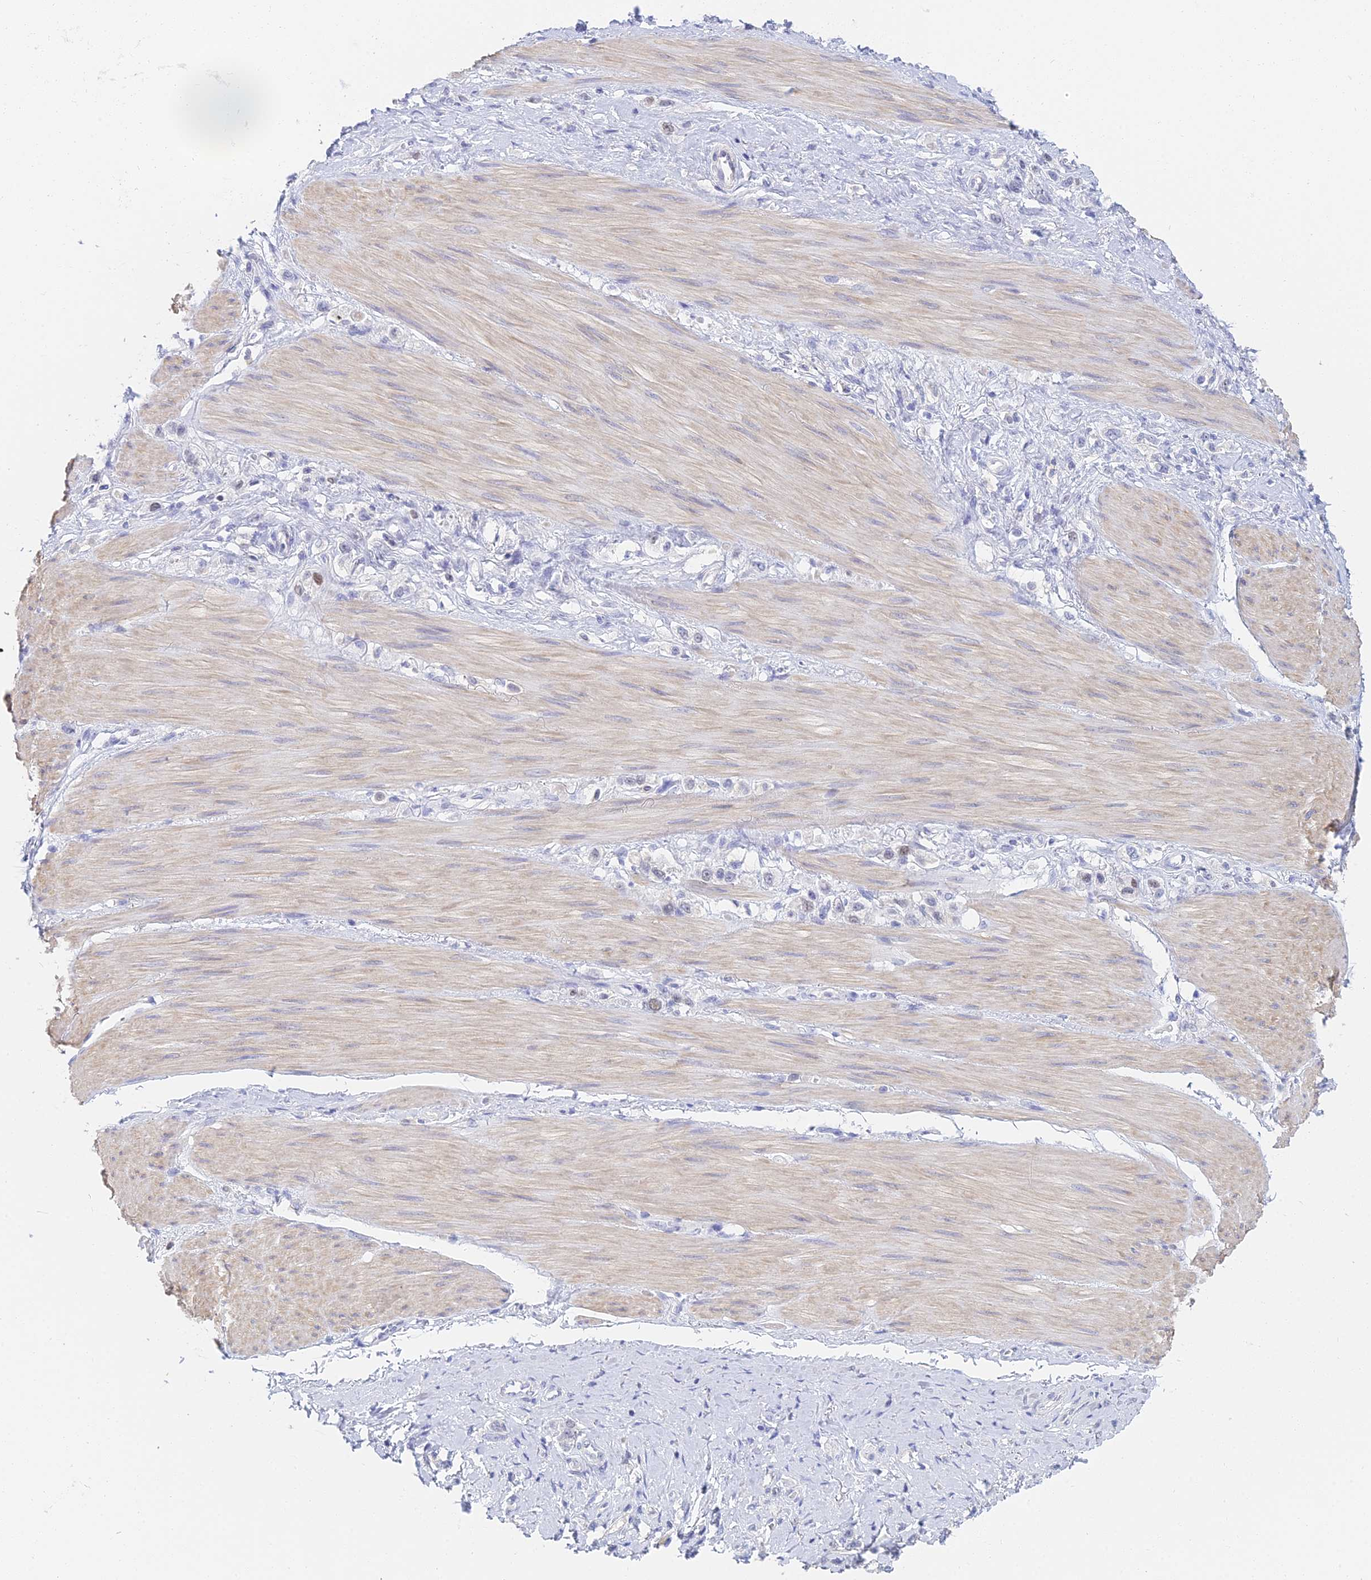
{"staining": {"intensity": "negative", "quantity": "none", "location": "none"}, "tissue": "stomach cancer", "cell_type": "Tumor cells", "image_type": "cancer", "snomed": [{"axis": "morphology", "description": "Adenocarcinoma, NOS"}, {"axis": "topography", "description": "Stomach"}], "caption": "Protein analysis of adenocarcinoma (stomach) exhibits no significant expression in tumor cells.", "gene": "MCM2", "patient": {"sex": "female", "age": 65}}